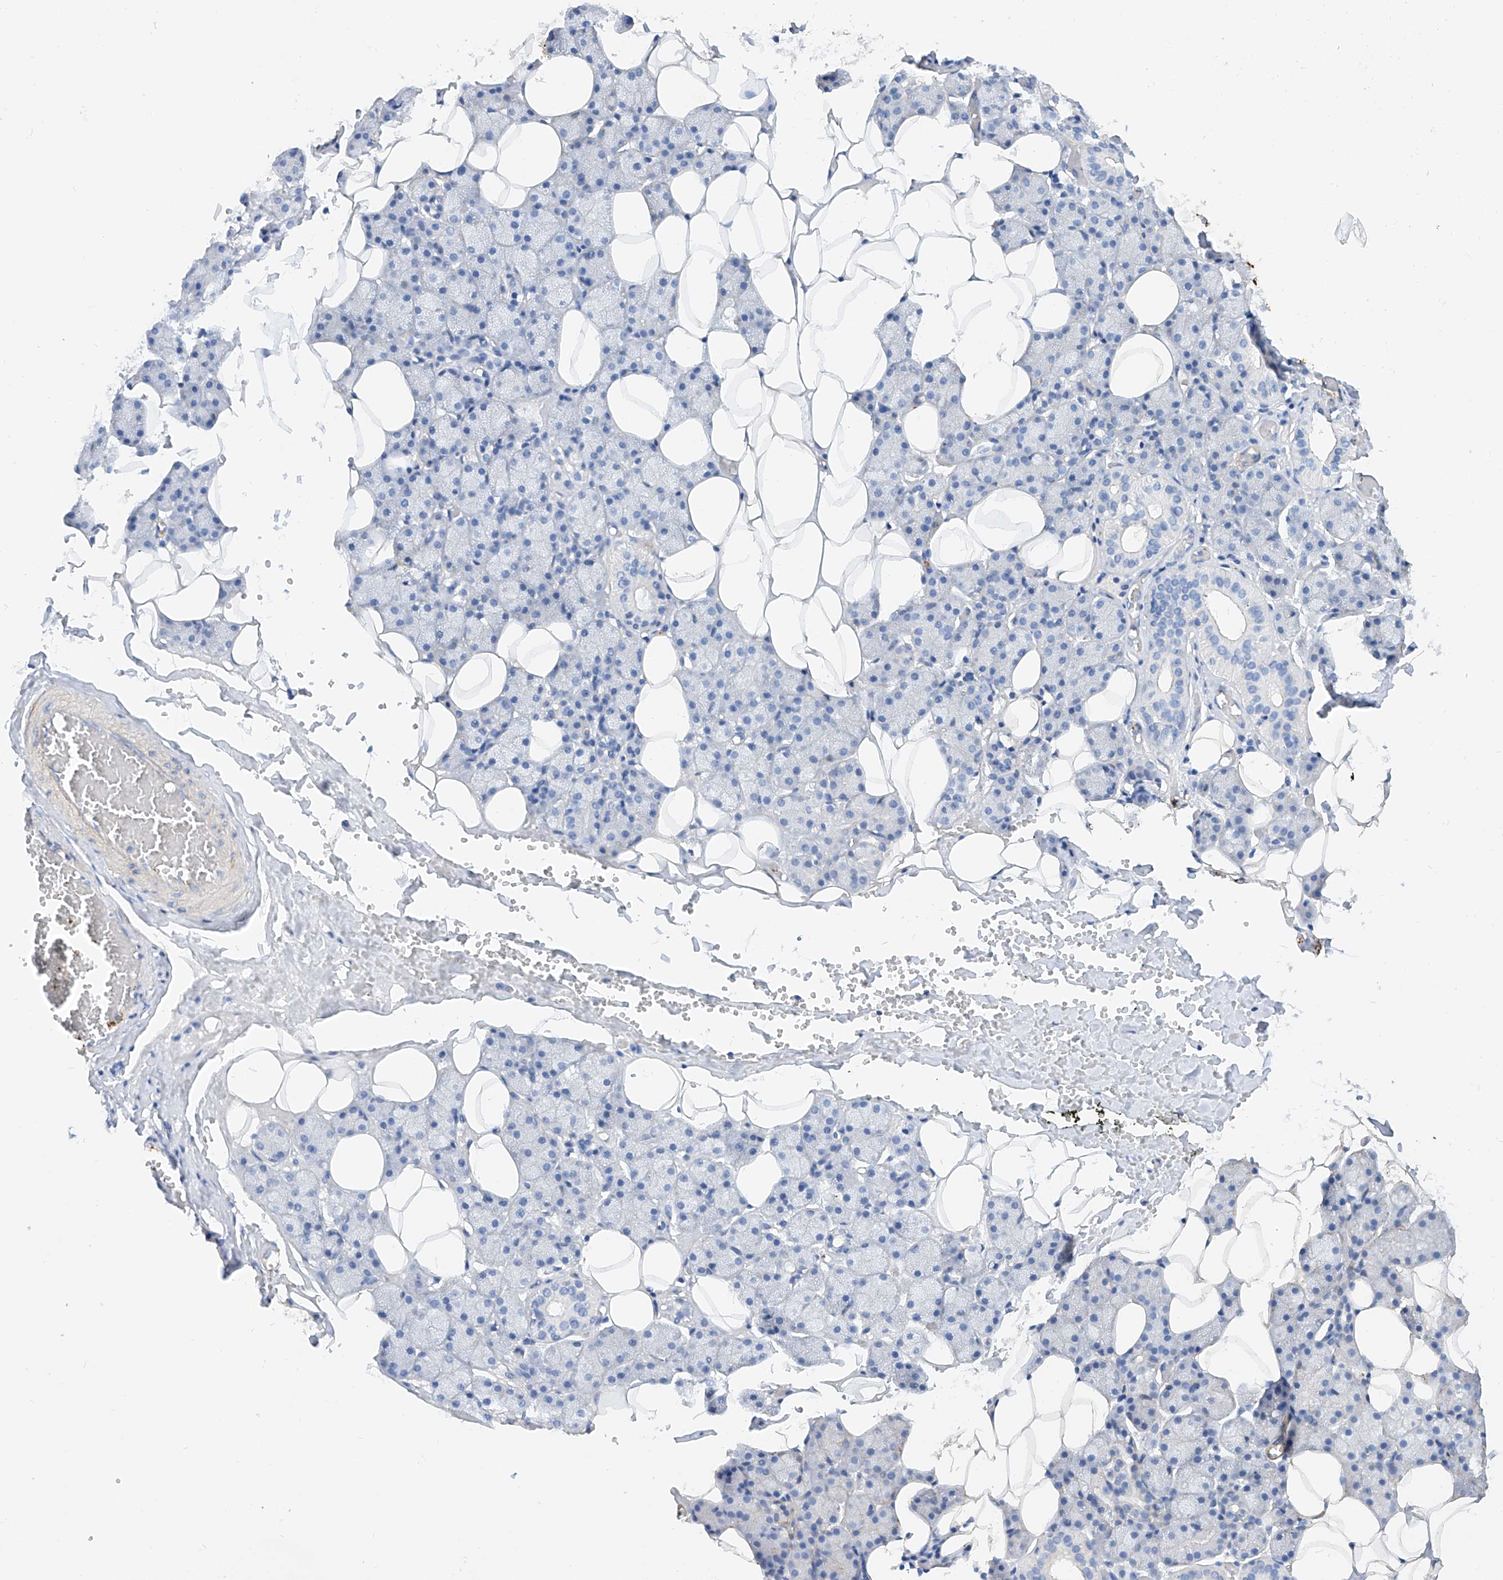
{"staining": {"intensity": "negative", "quantity": "none", "location": "none"}, "tissue": "salivary gland", "cell_type": "Glandular cells", "image_type": "normal", "snomed": [{"axis": "morphology", "description": "Normal tissue, NOS"}, {"axis": "topography", "description": "Salivary gland"}], "caption": "An IHC photomicrograph of unremarkable salivary gland is shown. There is no staining in glandular cells of salivary gland.", "gene": "TAS2R60", "patient": {"sex": "female", "age": 33}}